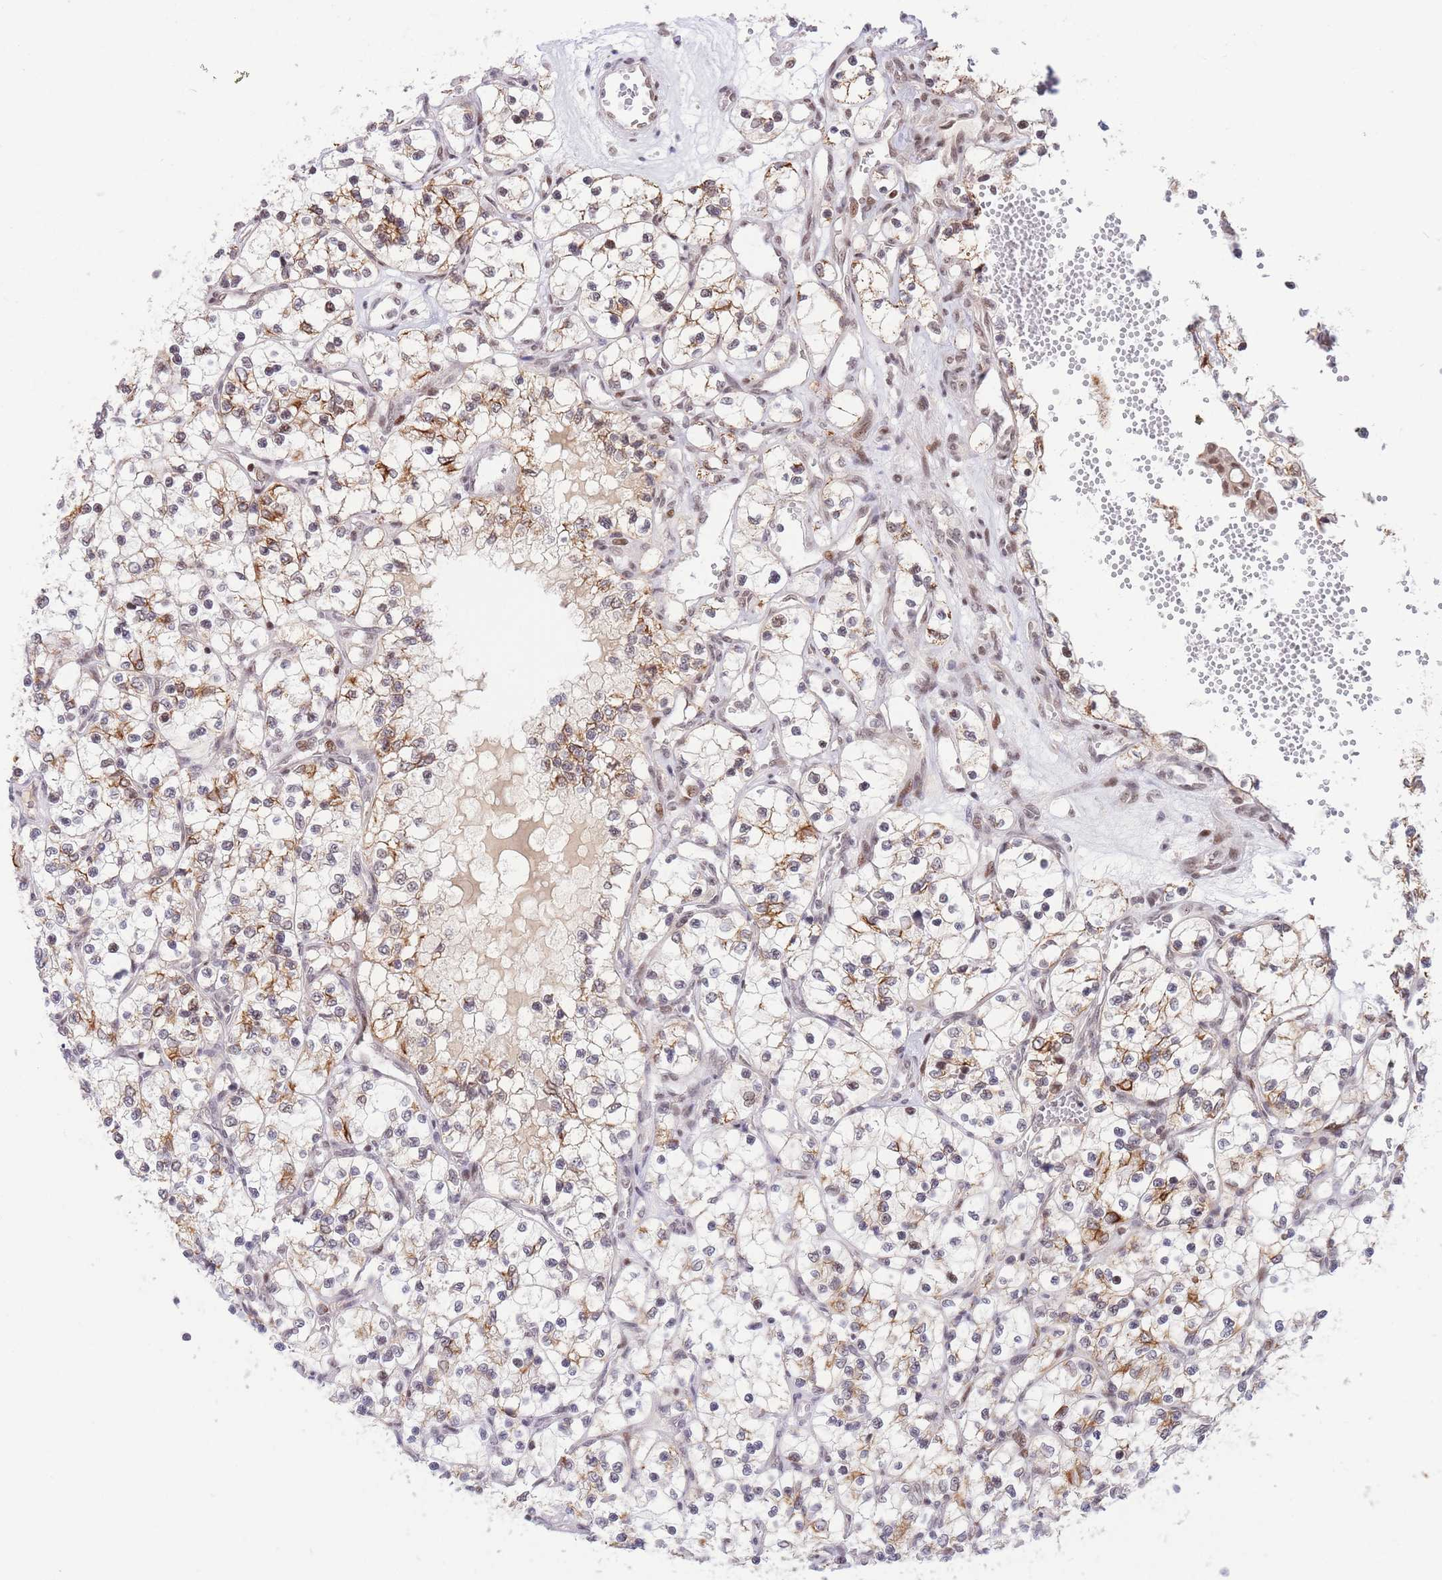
{"staining": {"intensity": "weak", "quantity": "<25%", "location": "nuclear"}, "tissue": "renal cancer", "cell_type": "Tumor cells", "image_type": "cancer", "snomed": [{"axis": "morphology", "description": "Adenocarcinoma, NOS"}, {"axis": "topography", "description": "Kidney"}], "caption": "Immunohistochemistry micrograph of neoplastic tissue: renal cancer (adenocarcinoma) stained with DAB (3,3'-diaminobenzidine) reveals no significant protein staining in tumor cells.", "gene": "TARBP2", "patient": {"sex": "female", "age": 69}}